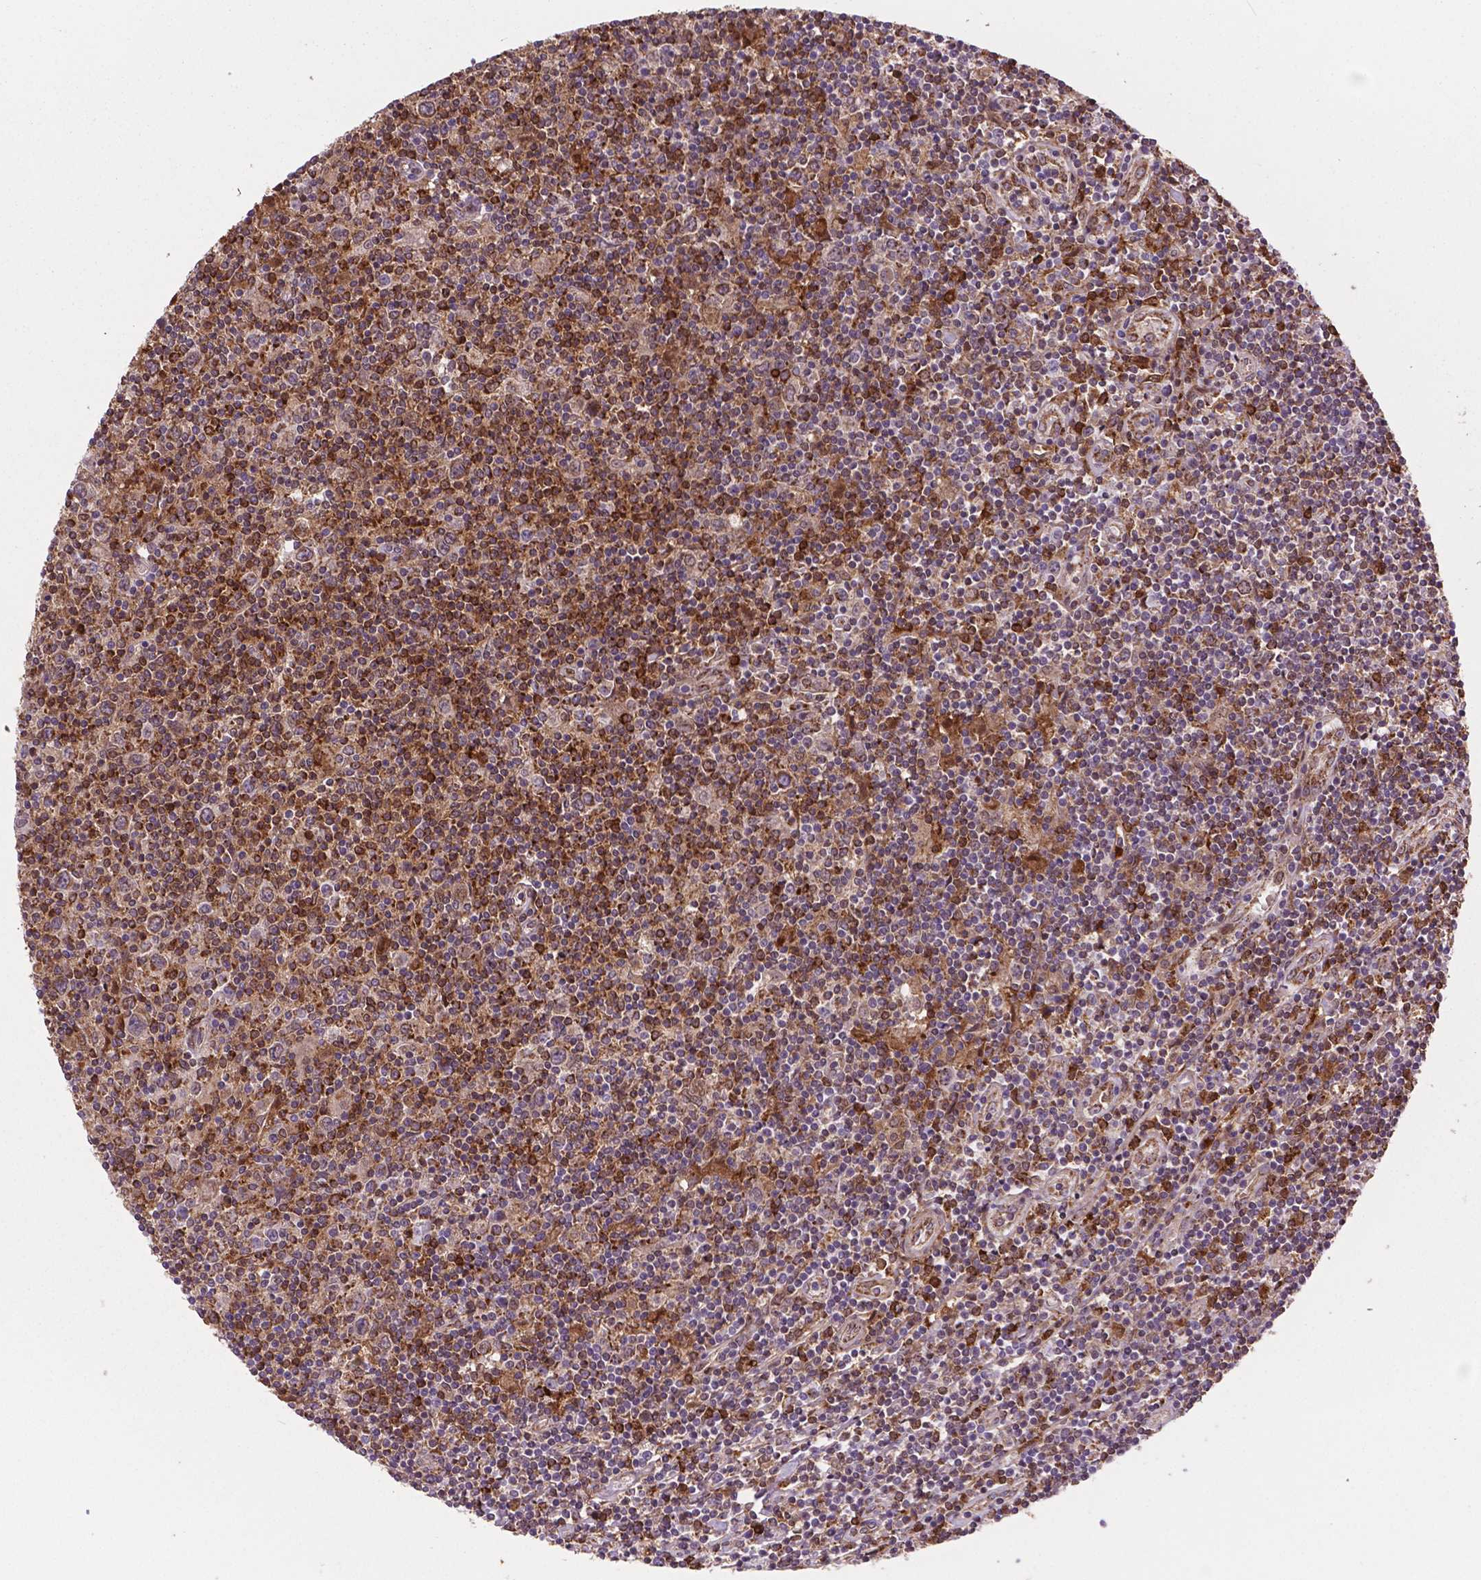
{"staining": {"intensity": "moderate", "quantity": ">75%", "location": "cytoplasmic/membranous"}, "tissue": "lymphoma", "cell_type": "Tumor cells", "image_type": "cancer", "snomed": [{"axis": "morphology", "description": "Hodgkin's disease, NOS"}, {"axis": "topography", "description": "Lymph node"}], "caption": "Immunohistochemical staining of Hodgkin's disease displays moderate cytoplasmic/membranous protein staining in about >75% of tumor cells. The staining was performed using DAB, with brown indicating positive protein expression. Nuclei are stained blue with hematoxylin.", "gene": "PLIN3", "patient": {"sex": "male", "age": 40}}